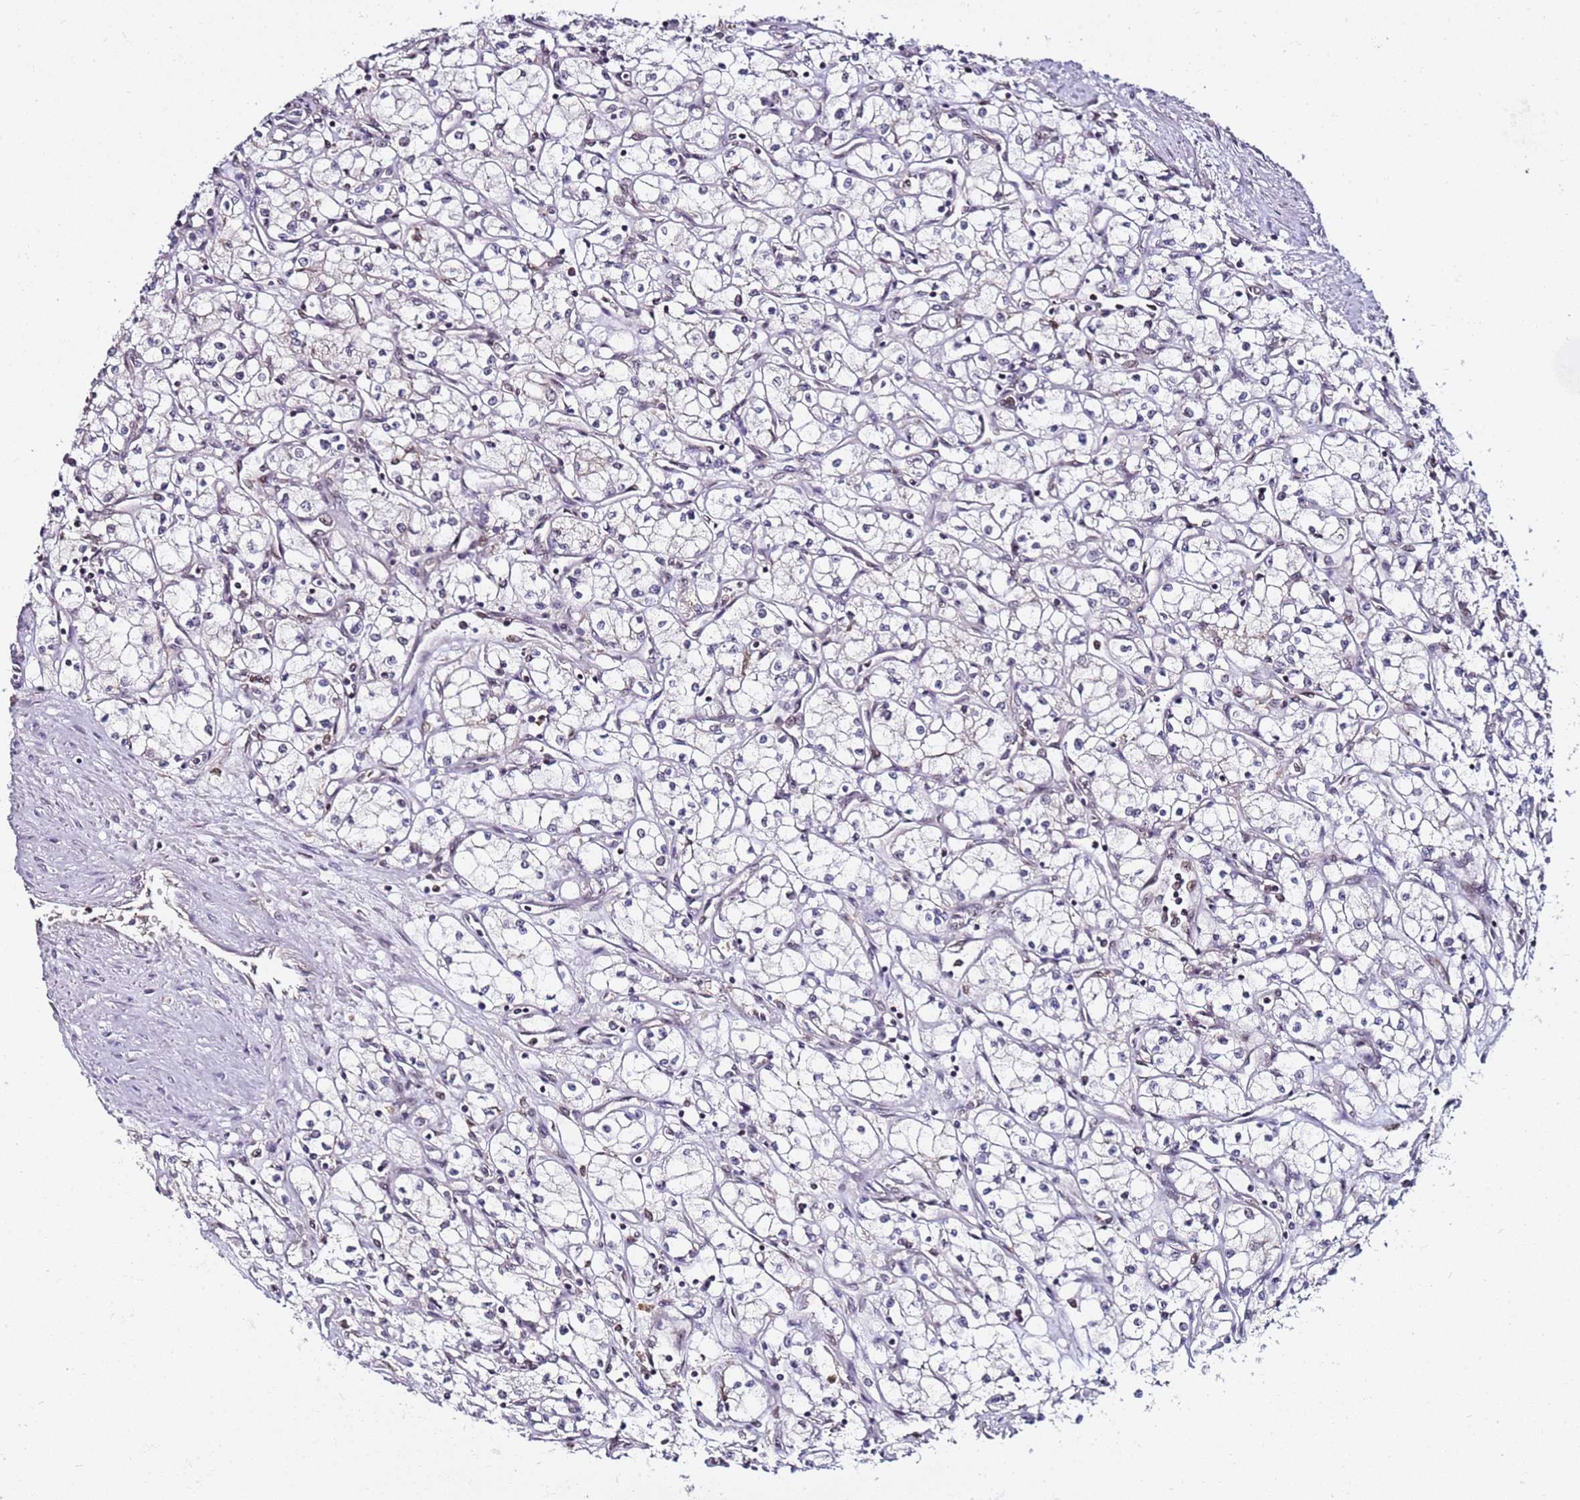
{"staining": {"intensity": "negative", "quantity": "none", "location": "none"}, "tissue": "renal cancer", "cell_type": "Tumor cells", "image_type": "cancer", "snomed": [{"axis": "morphology", "description": "Adenocarcinoma, NOS"}, {"axis": "topography", "description": "Kidney"}], "caption": "A high-resolution image shows immunohistochemistry staining of adenocarcinoma (renal), which displays no significant staining in tumor cells. The staining was performed using DAB to visualize the protein expression in brown, while the nuclei were stained in blue with hematoxylin (Magnification: 20x).", "gene": "RGS18", "patient": {"sex": "male", "age": 59}}